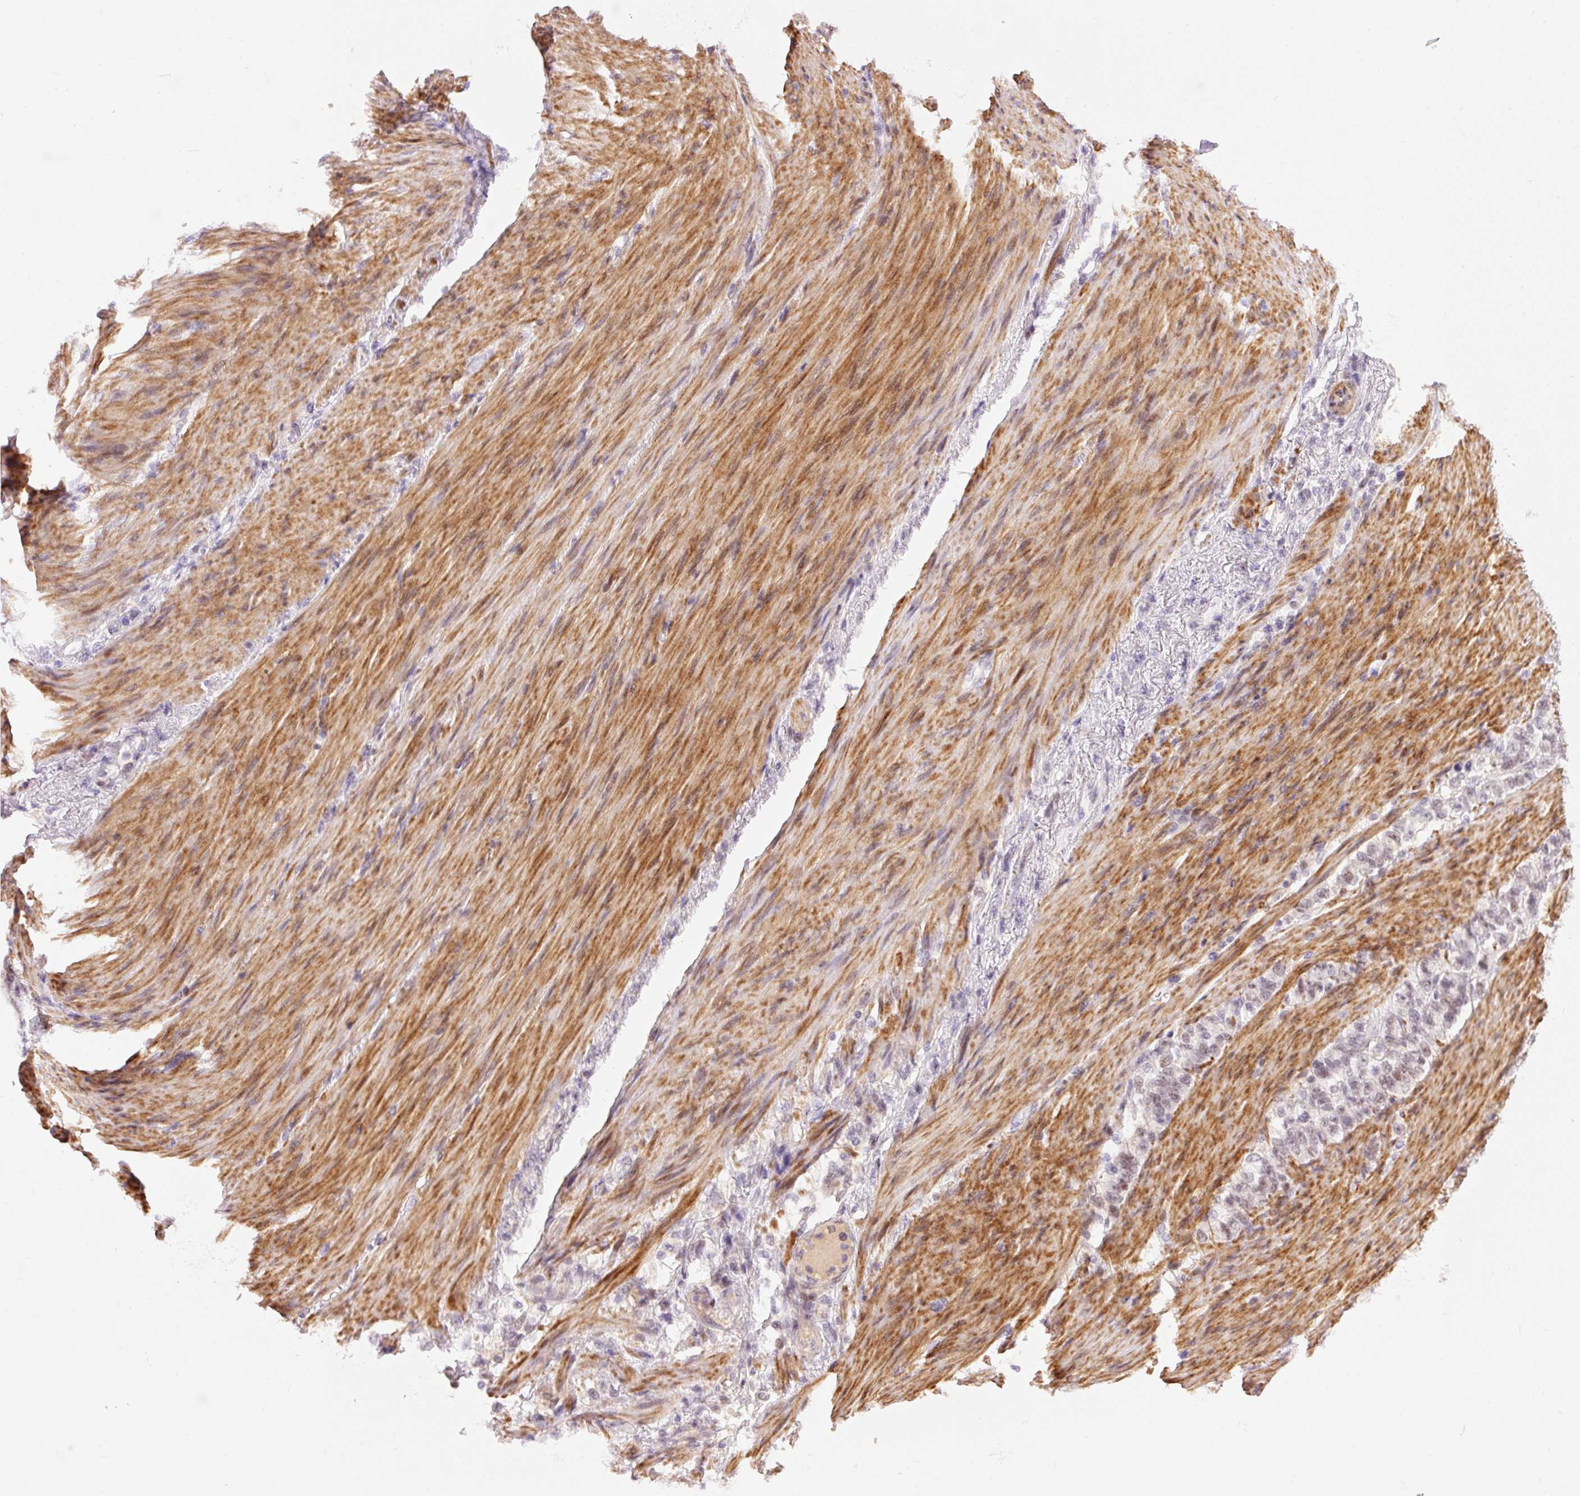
{"staining": {"intensity": "weak", "quantity": "<25%", "location": "nuclear"}, "tissue": "stomach cancer", "cell_type": "Tumor cells", "image_type": "cancer", "snomed": [{"axis": "morphology", "description": "Adenocarcinoma, NOS"}, {"axis": "topography", "description": "Stomach"}], "caption": "Tumor cells are negative for protein expression in human adenocarcinoma (stomach).", "gene": "HNF1A", "patient": {"sex": "female", "age": 79}}